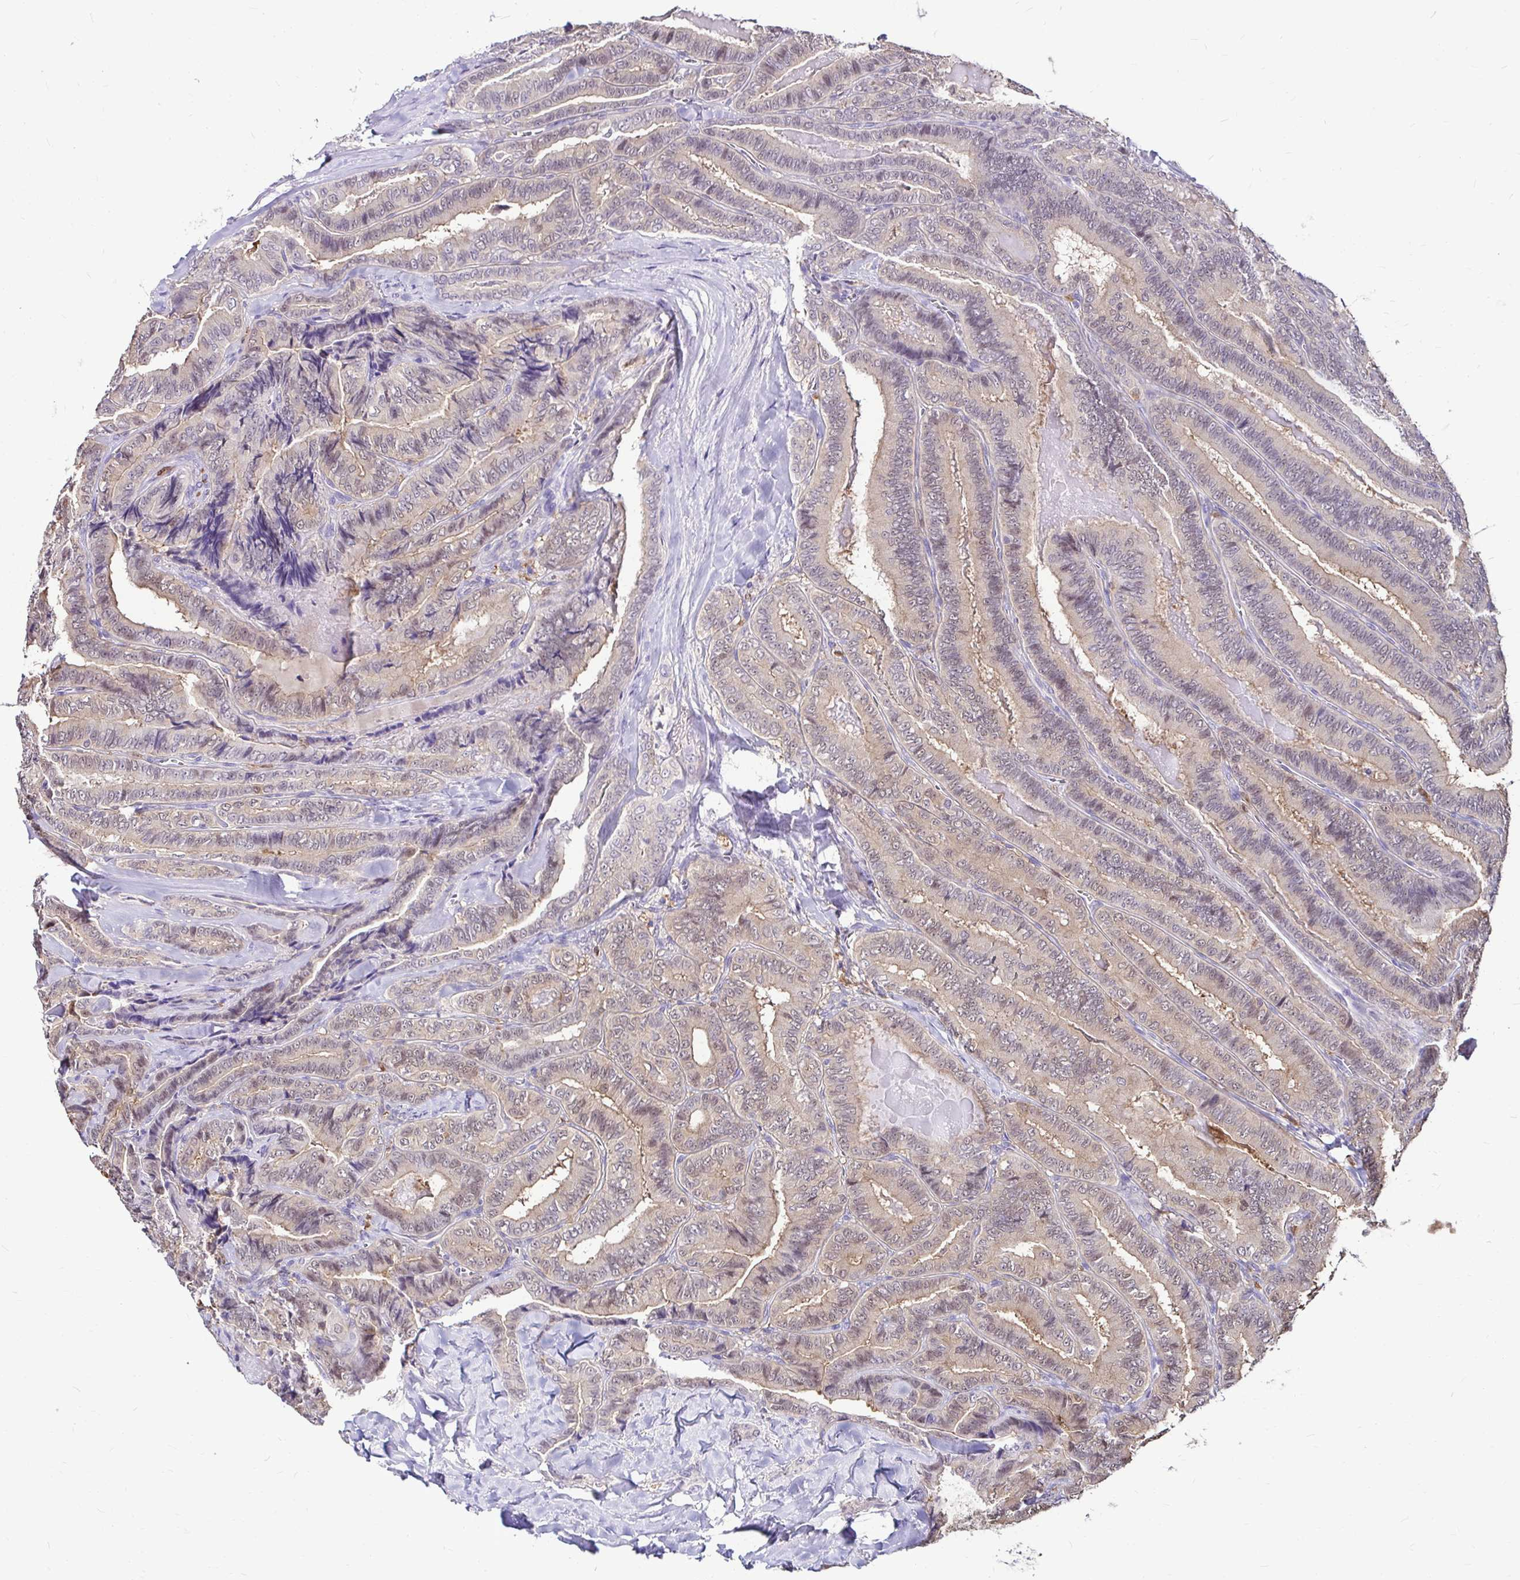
{"staining": {"intensity": "weak", "quantity": "<25%", "location": "nuclear"}, "tissue": "thyroid cancer", "cell_type": "Tumor cells", "image_type": "cancer", "snomed": [{"axis": "morphology", "description": "Papillary adenocarcinoma, NOS"}, {"axis": "topography", "description": "Thyroid gland"}], "caption": "The micrograph reveals no staining of tumor cells in papillary adenocarcinoma (thyroid). (DAB IHC, high magnification).", "gene": "IDH1", "patient": {"sex": "male", "age": 61}}